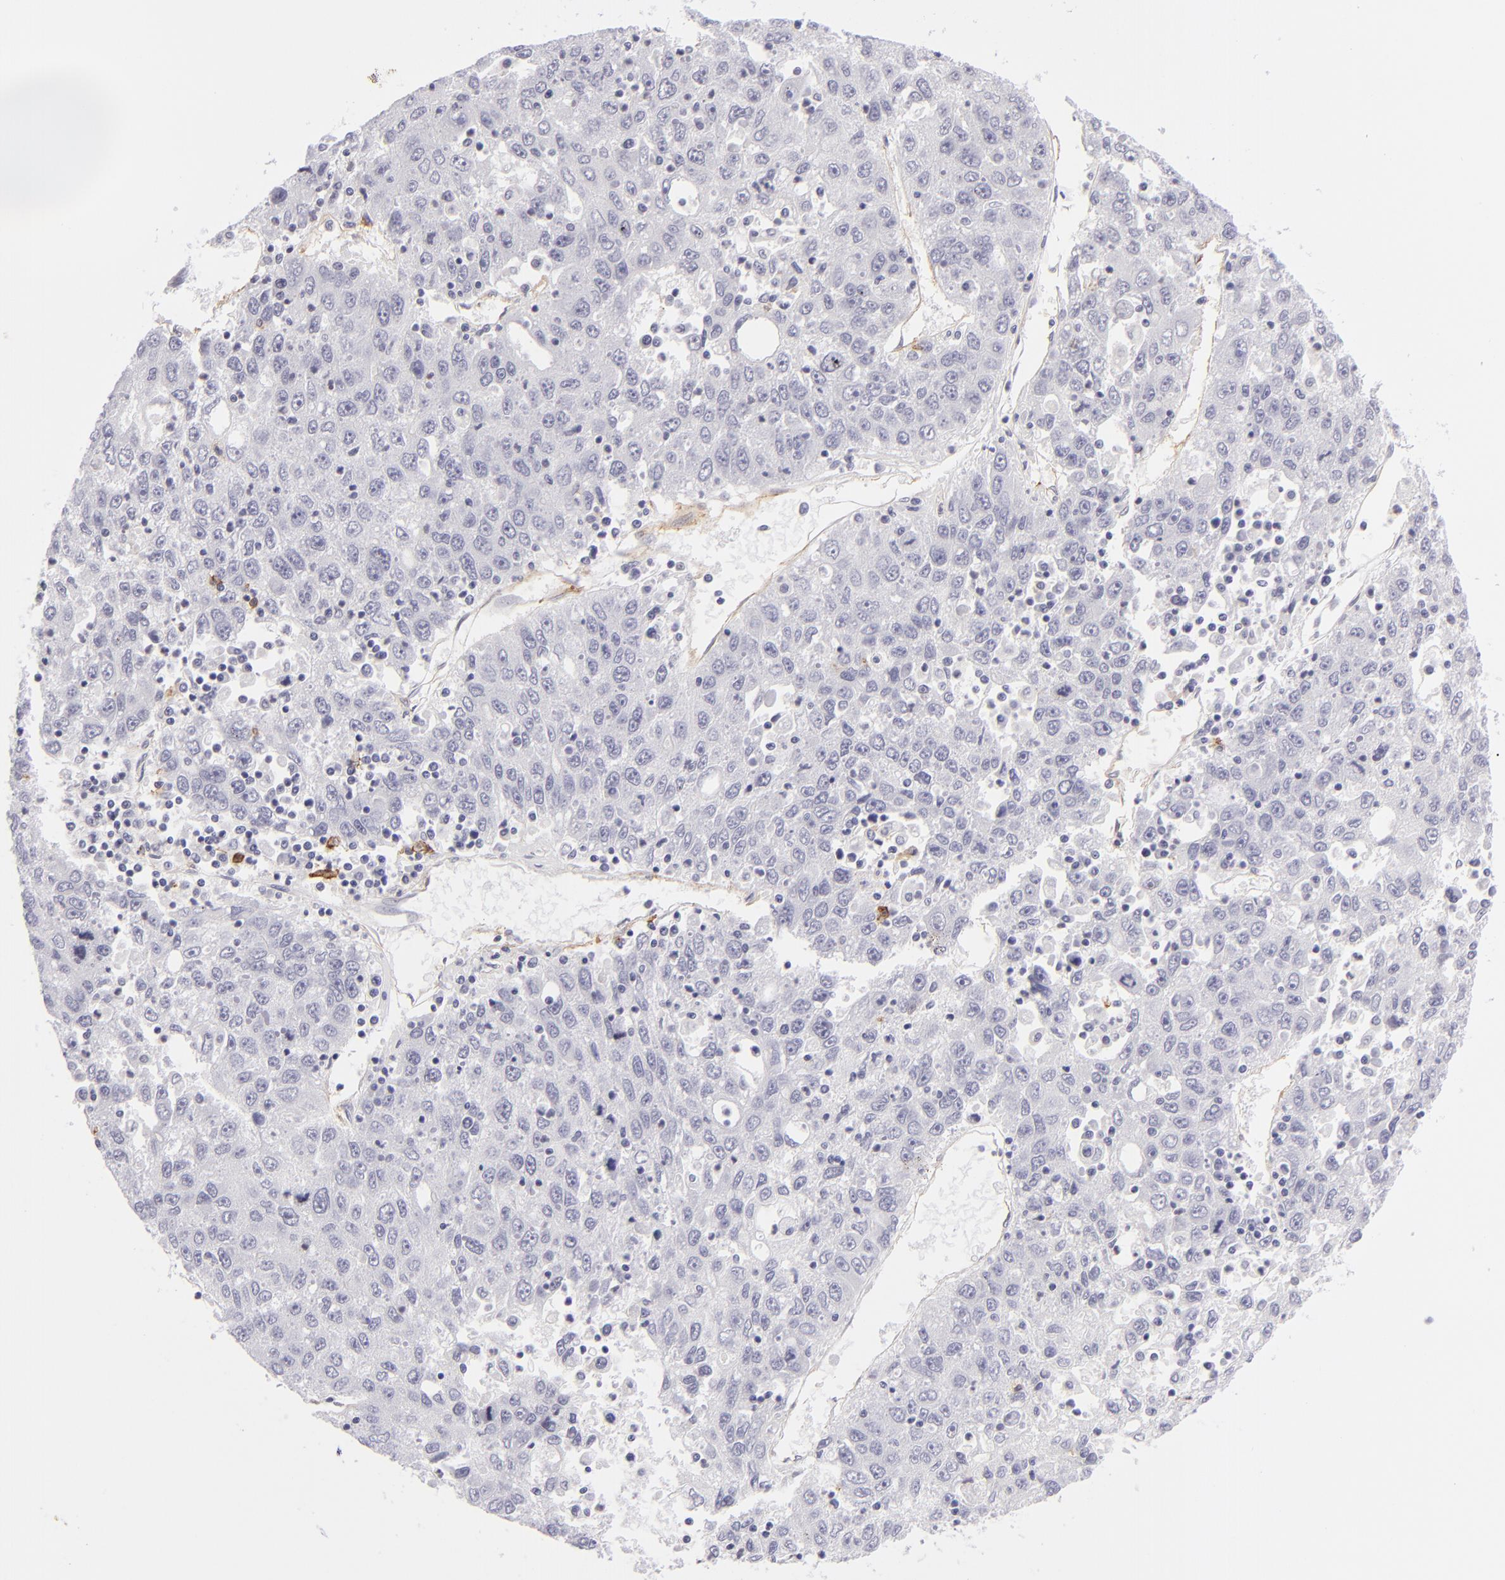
{"staining": {"intensity": "negative", "quantity": "none", "location": "none"}, "tissue": "liver cancer", "cell_type": "Tumor cells", "image_type": "cancer", "snomed": [{"axis": "morphology", "description": "Carcinoma, Hepatocellular, NOS"}, {"axis": "topography", "description": "Liver"}], "caption": "DAB immunohistochemical staining of liver cancer (hepatocellular carcinoma) displays no significant staining in tumor cells.", "gene": "THBD", "patient": {"sex": "male", "age": 49}}